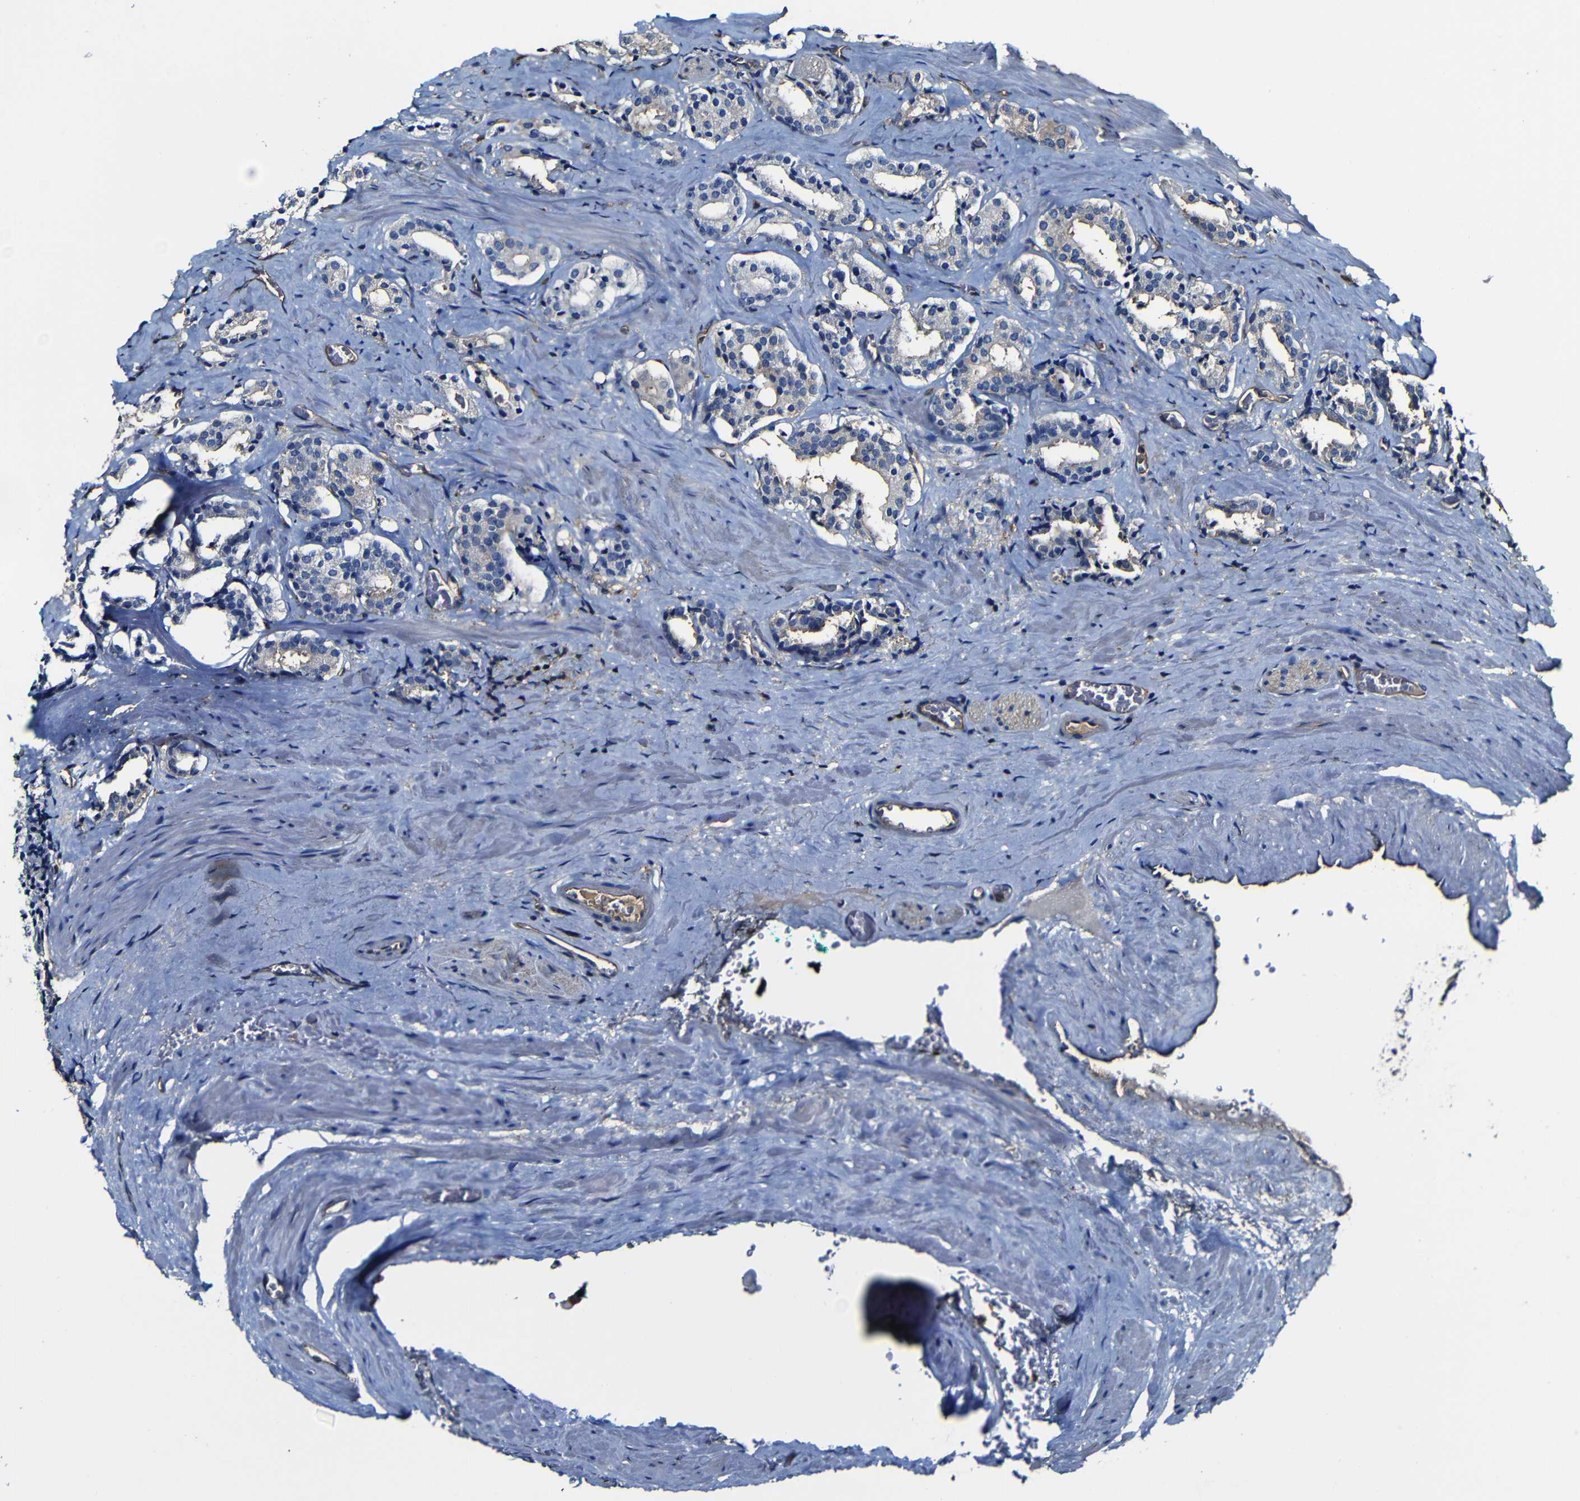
{"staining": {"intensity": "weak", "quantity": "<25%", "location": "cytoplasmic/membranous"}, "tissue": "prostate cancer", "cell_type": "Tumor cells", "image_type": "cancer", "snomed": [{"axis": "morphology", "description": "Adenocarcinoma, High grade"}, {"axis": "topography", "description": "Prostate"}], "caption": "IHC of prostate adenocarcinoma (high-grade) shows no expression in tumor cells.", "gene": "MSN", "patient": {"sex": "male", "age": 60}}